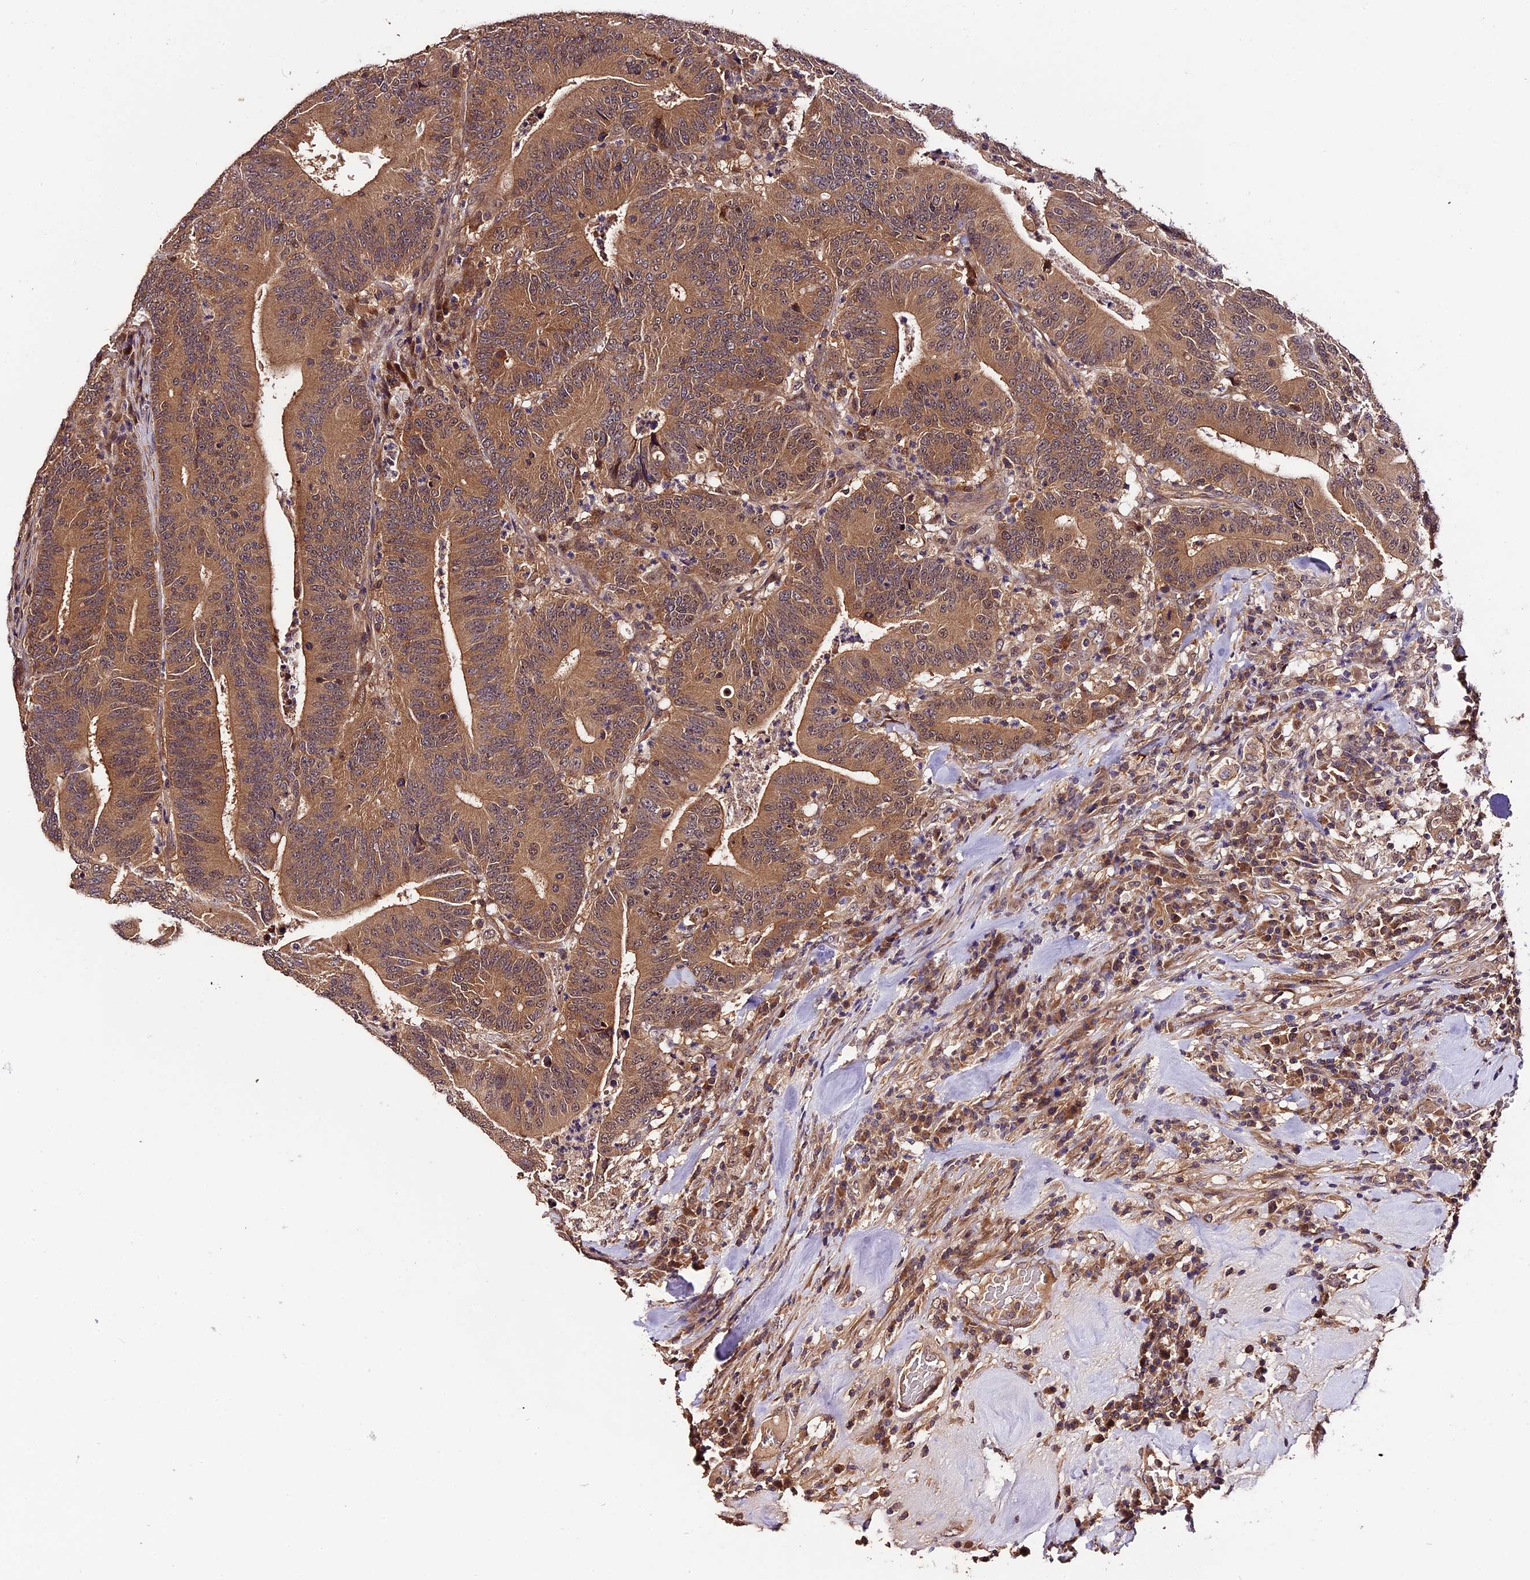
{"staining": {"intensity": "moderate", "quantity": ">75%", "location": "cytoplasmic/membranous"}, "tissue": "colorectal cancer", "cell_type": "Tumor cells", "image_type": "cancer", "snomed": [{"axis": "morphology", "description": "Adenocarcinoma, NOS"}, {"axis": "topography", "description": "Colon"}], "caption": "Tumor cells show moderate cytoplasmic/membranous staining in about >75% of cells in colorectal adenocarcinoma. The protein is stained brown, and the nuclei are stained in blue (DAB IHC with brightfield microscopy, high magnification).", "gene": "TRMT1", "patient": {"sex": "female", "age": 66}}